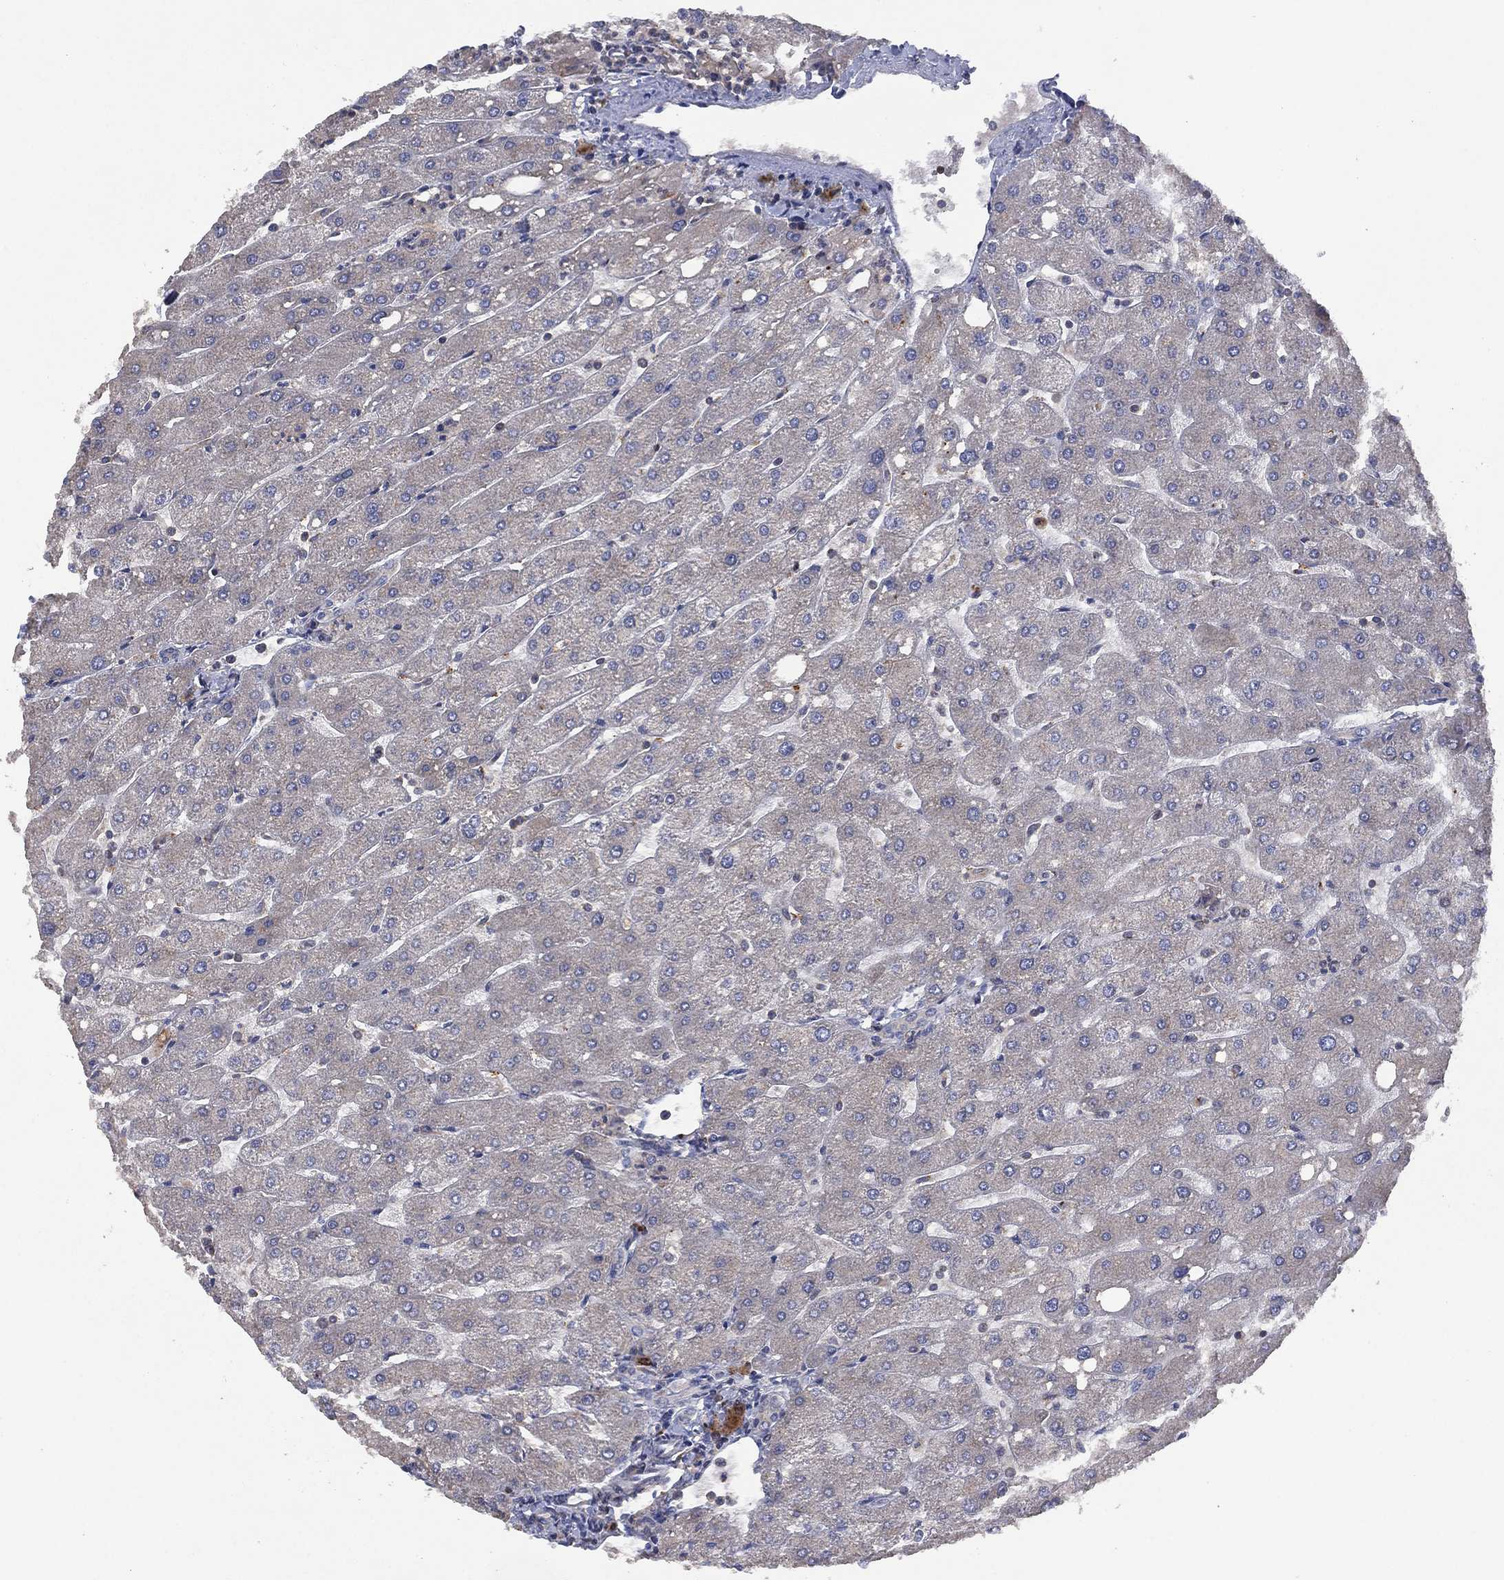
{"staining": {"intensity": "negative", "quantity": "none", "location": "none"}, "tissue": "liver", "cell_type": "Cholangiocytes", "image_type": "normal", "snomed": [{"axis": "morphology", "description": "Normal tissue, NOS"}, {"axis": "topography", "description": "Liver"}], "caption": "There is no significant positivity in cholangiocytes of liver. (Stains: DAB IHC with hematoxylin counter stain, Microscopy: brightfield microscopy at high magnification).", "gene": "DOCK8", "patient": {"sex": "male", "age": 67}}